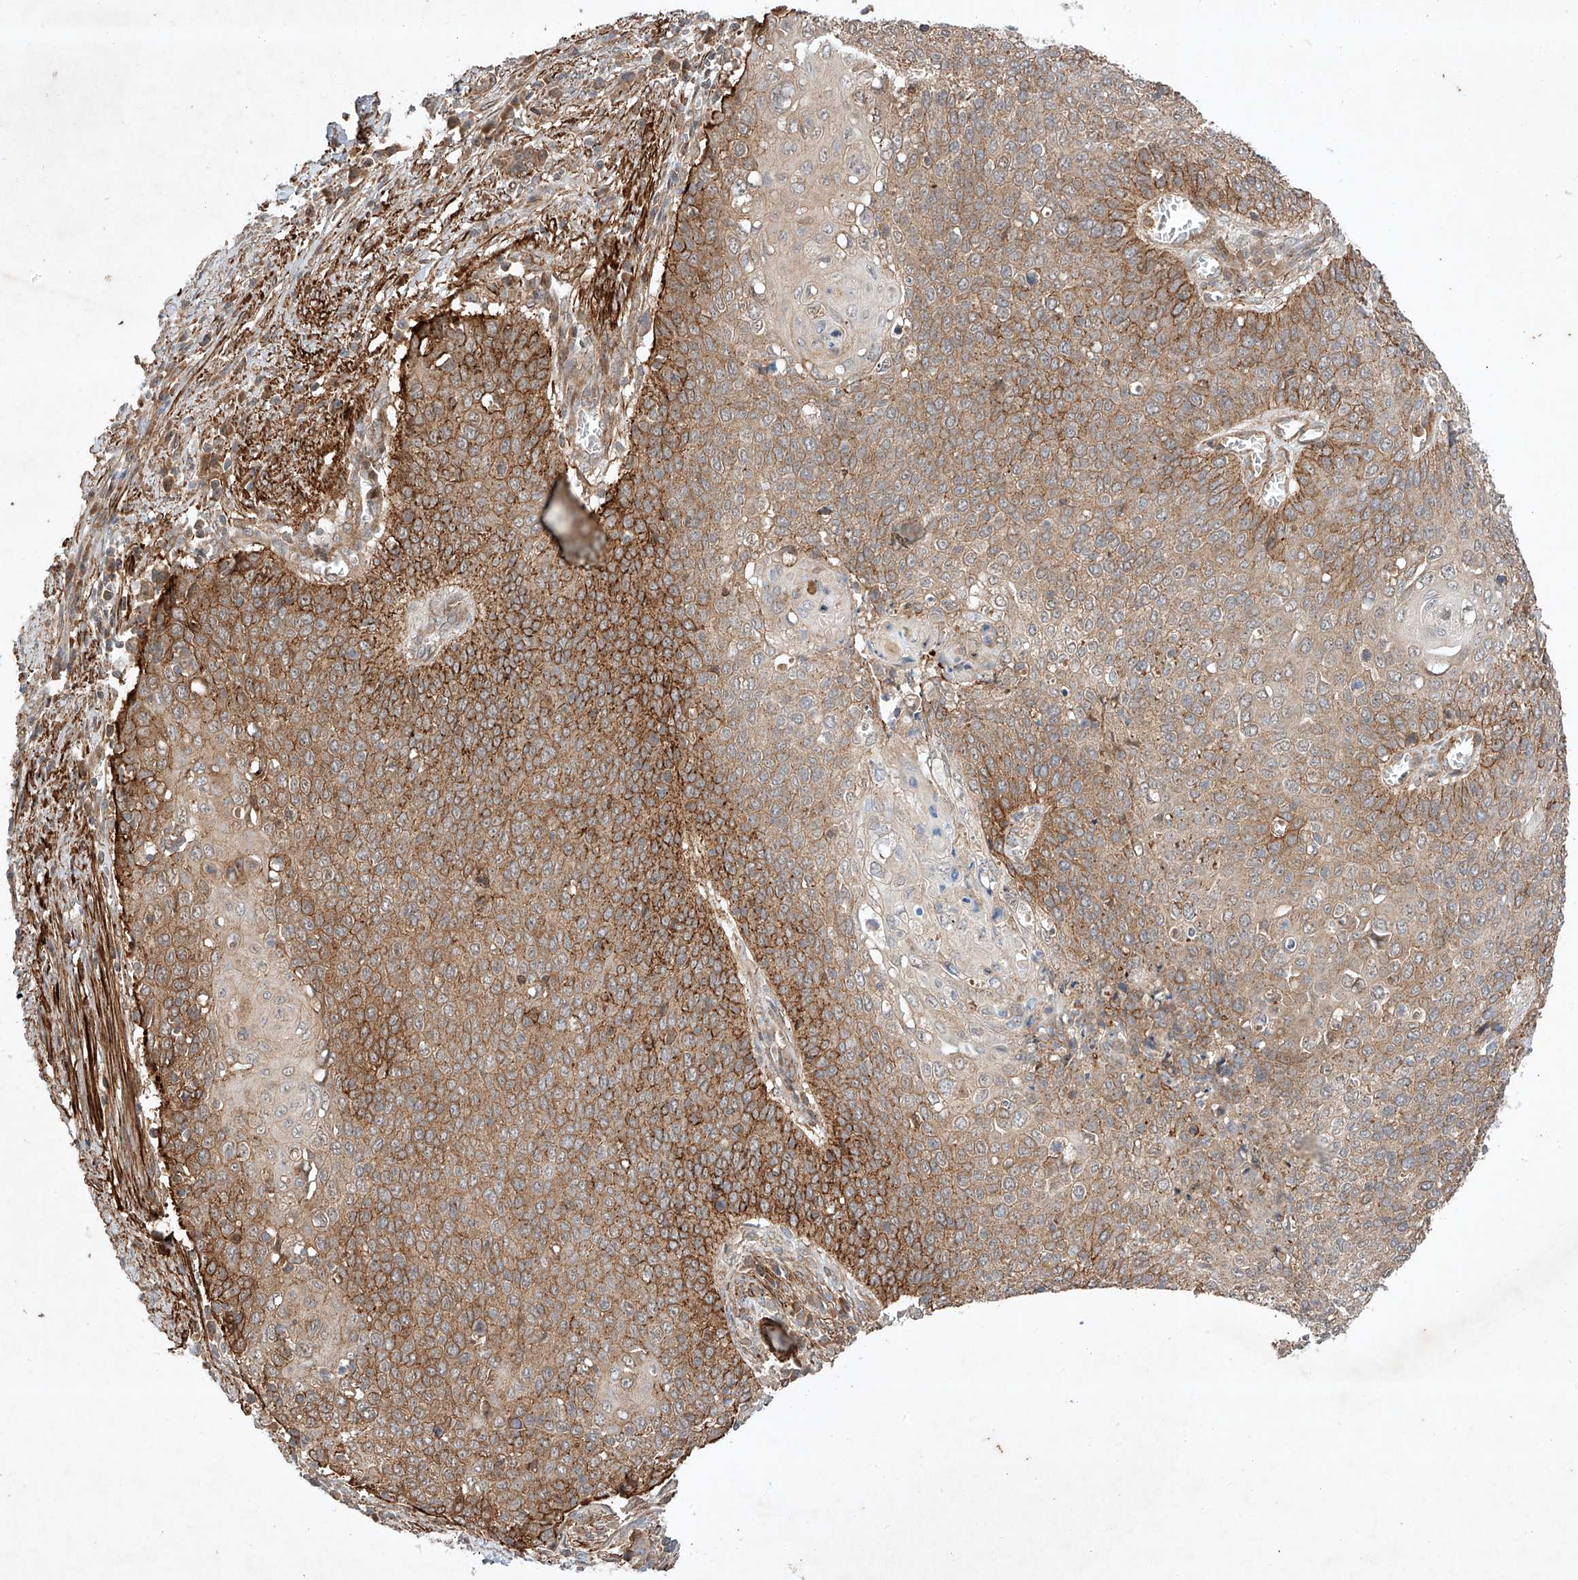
{"staining": {"intensity": "moderate", "quantity": ">75%", "location": "cytoplasmic/membranous"}, "tissue": "cervical cancer", "cell_type": "Tumor cells", "image_type": "cancer", "snomed": [{"axis": "morphology", "description": "Squamous cell carcinoma, NOS"}, {"axis": "topography", "description": "Cervix"}], "caption": "Squamous cell carcinoma (cervical) stained with IHC demonstrates moderate cytoplasmic/membranous staining in about >75% of tumor cells.", "gene": "ARHGAP33", "patient": {"sex": "female", "age": 39}}